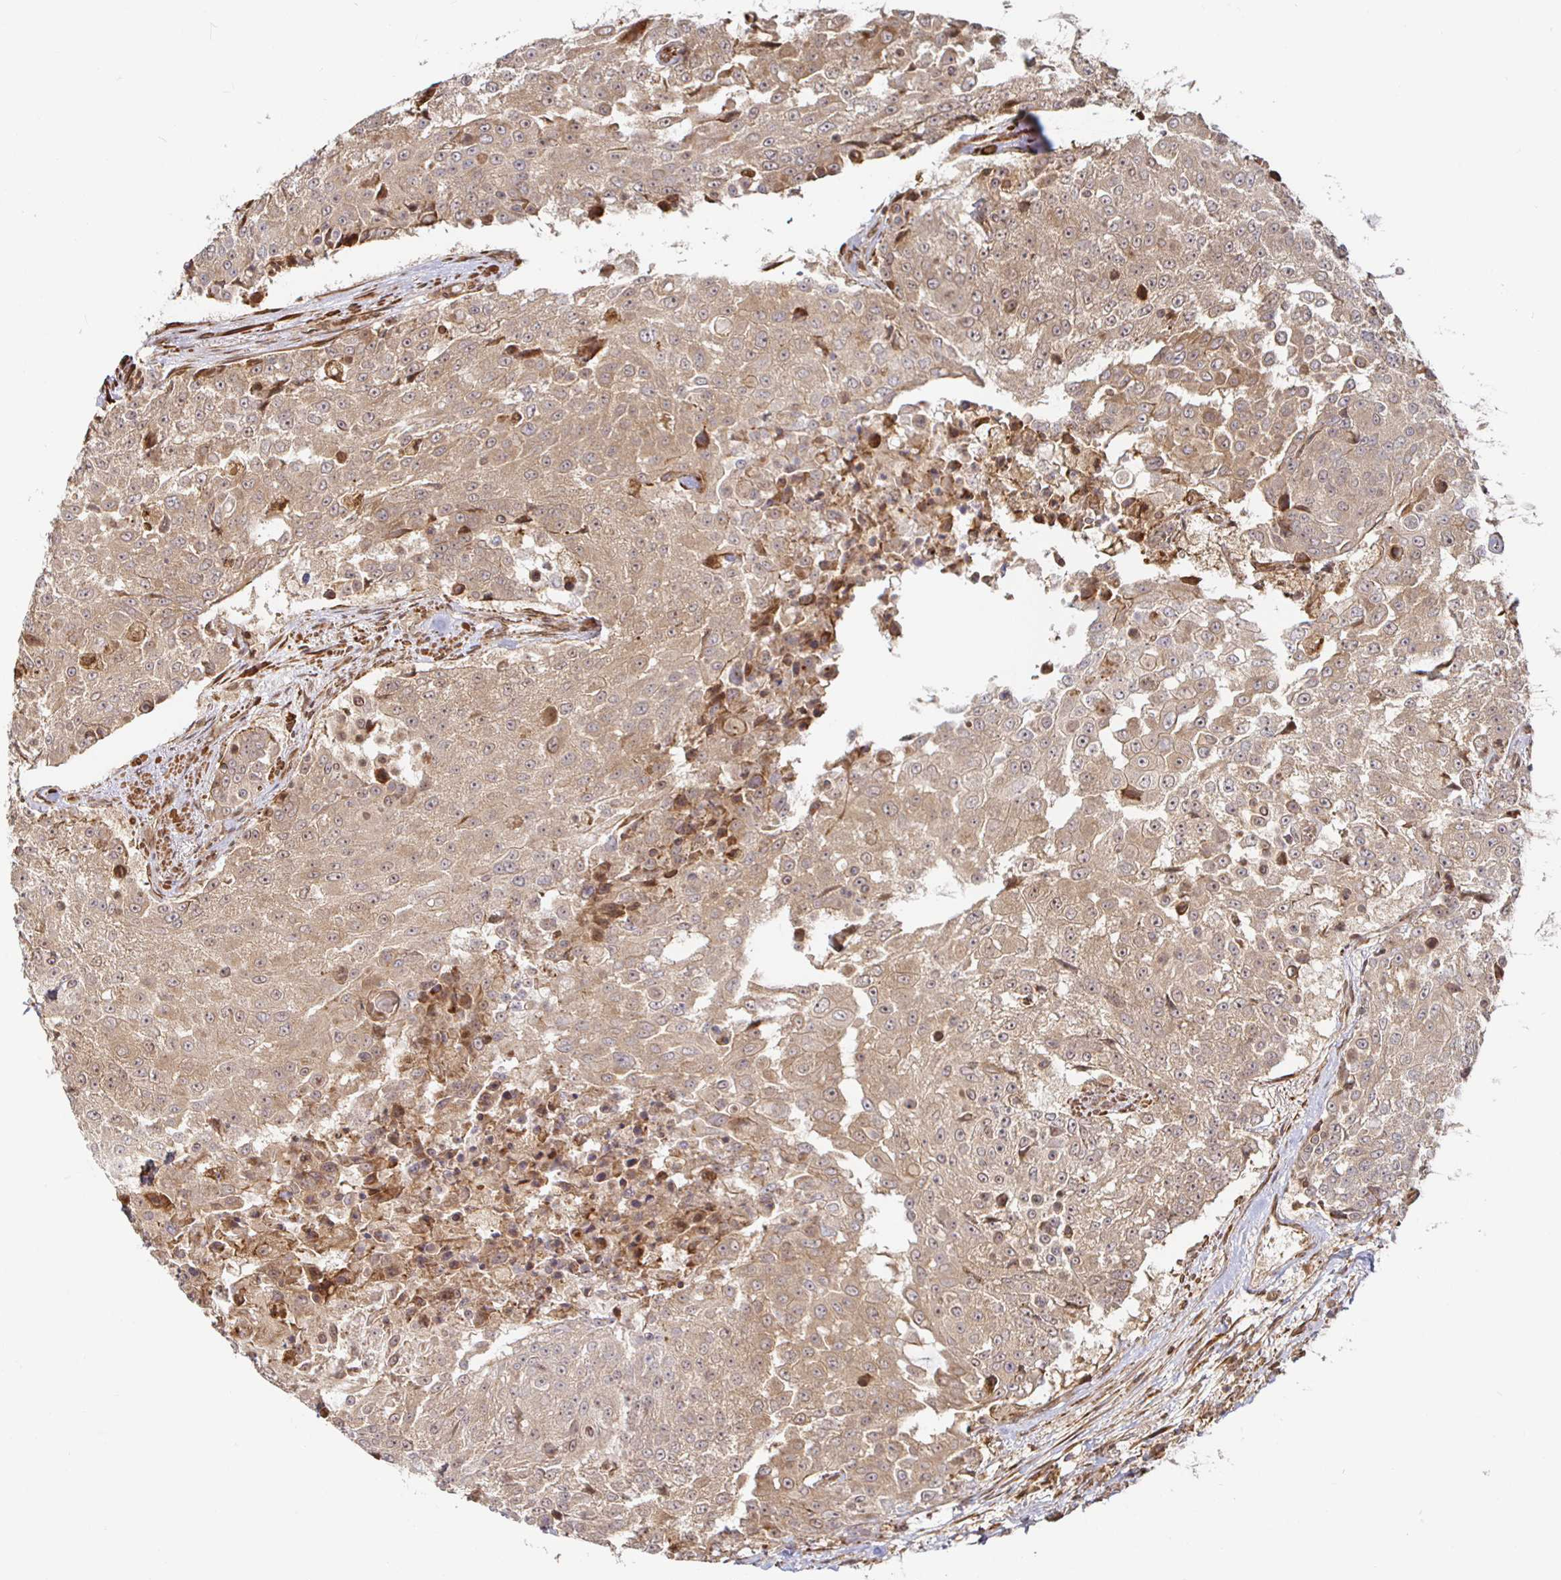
{"staining": {"intensity": "moderate", "quantity": ">75%", "location": "cytoplasmic/membranous"}, "tissue": "urothelial cancer", "cell_type": "Tumor cells", "image_type": "cancer", "snomed": [{"axis": "morphology", "description": "Urothelial carcinoma, High grade"}, {"axis": "topography", "description": "Urinary bladder"}], "caption": "Tumor cells show medium levels of moderate cytoplasmic/membranous expression in approximately >75% of cells in human urothelial cancer. (Stains: DAB in brown, nuclei in blue, Microscopy: brightfield microscopy at high magnification).", "gene": "STRAP", "patient": {"sex": "female", "age": 63}}